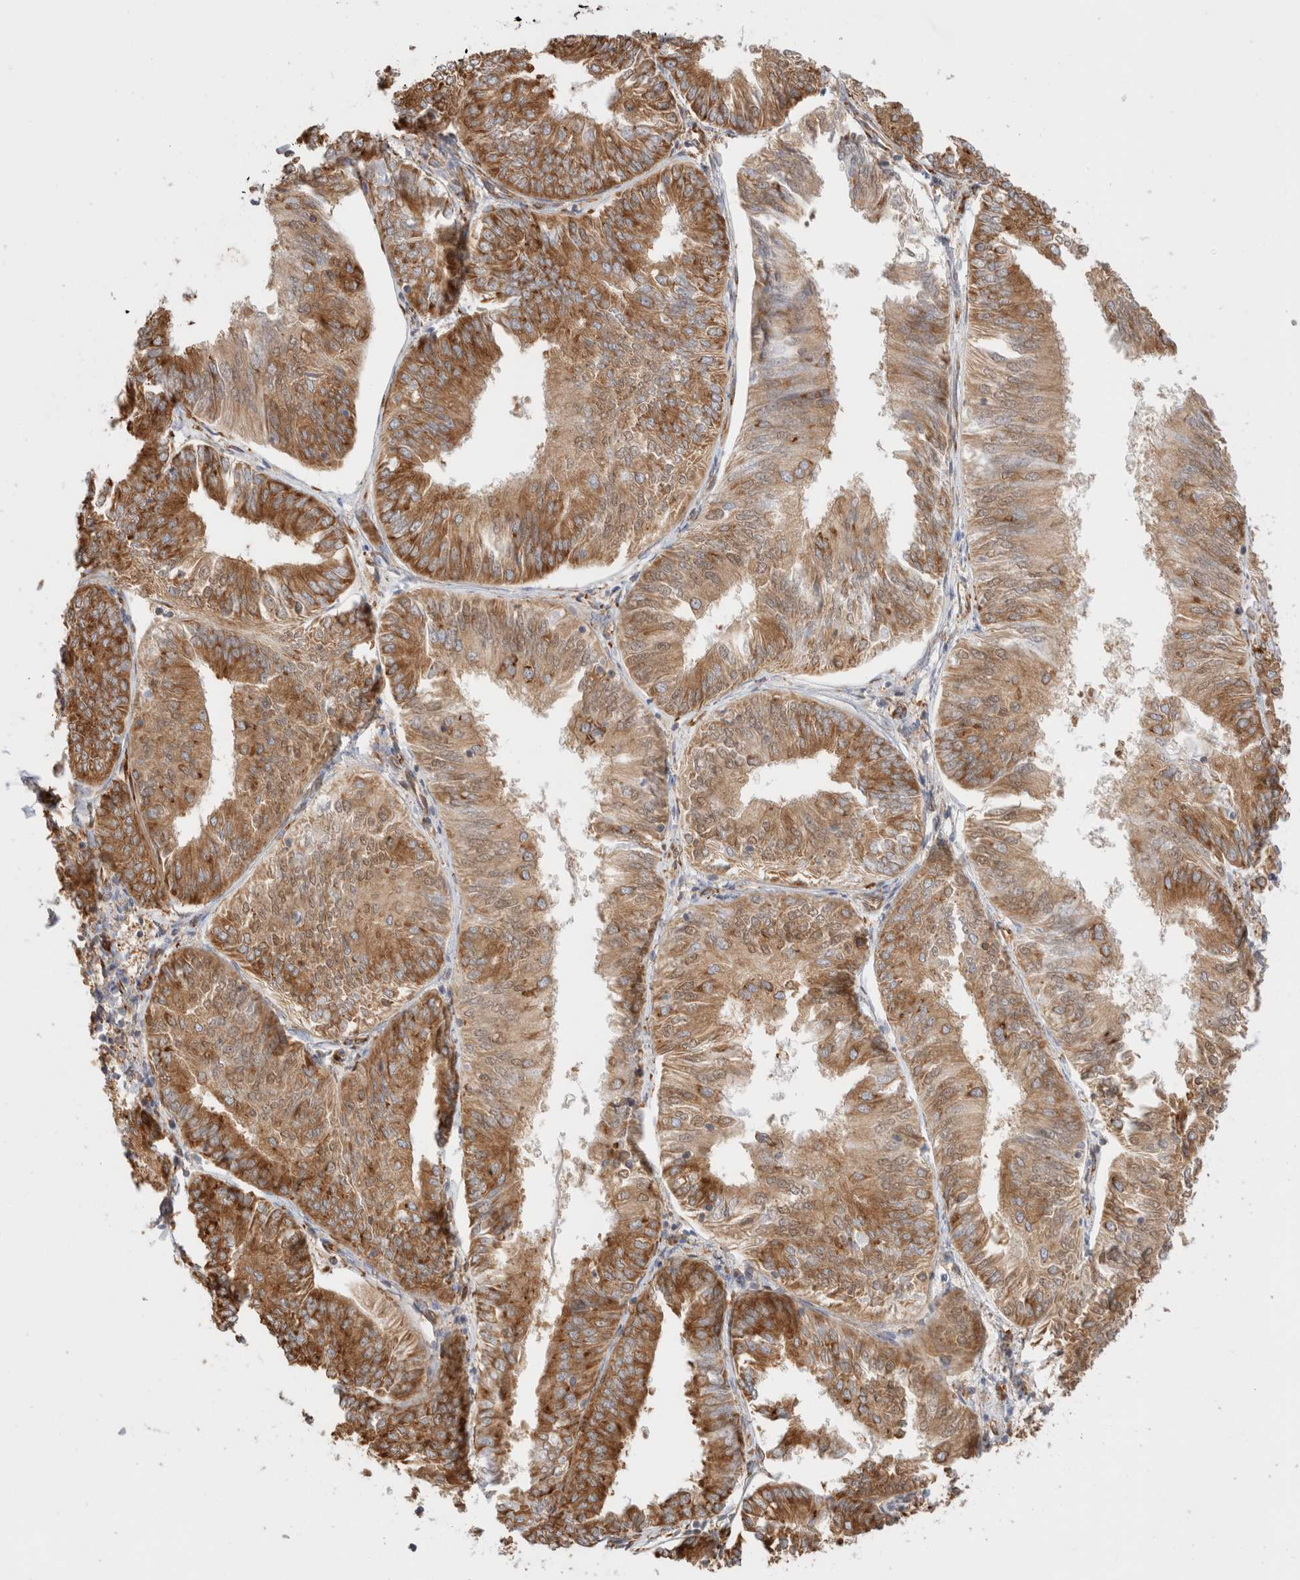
{"staining": {"intensity": "strong", "quantity": ">75%", "location": "cytoplasmic/membranous"}, "tissue": "endometrial cancer", "cell_type": "Tumor cells", "image_type": "cancer", "snomed": [{"axis": "morphology", "description": "Adenocarcinoma, NOS"}, {"axis": "topography", "description": "Endometrium"}], "caption": "Endometrial cancer (adenocarcinoma) stained with DAB immunohistochemistry (IHC) displays high levels of strong cytoplasmic/membranous expression in about >75% of tumor cells.", "gene": "ZC2HC1A", "patient": {"sex": "female", "age": 58}}